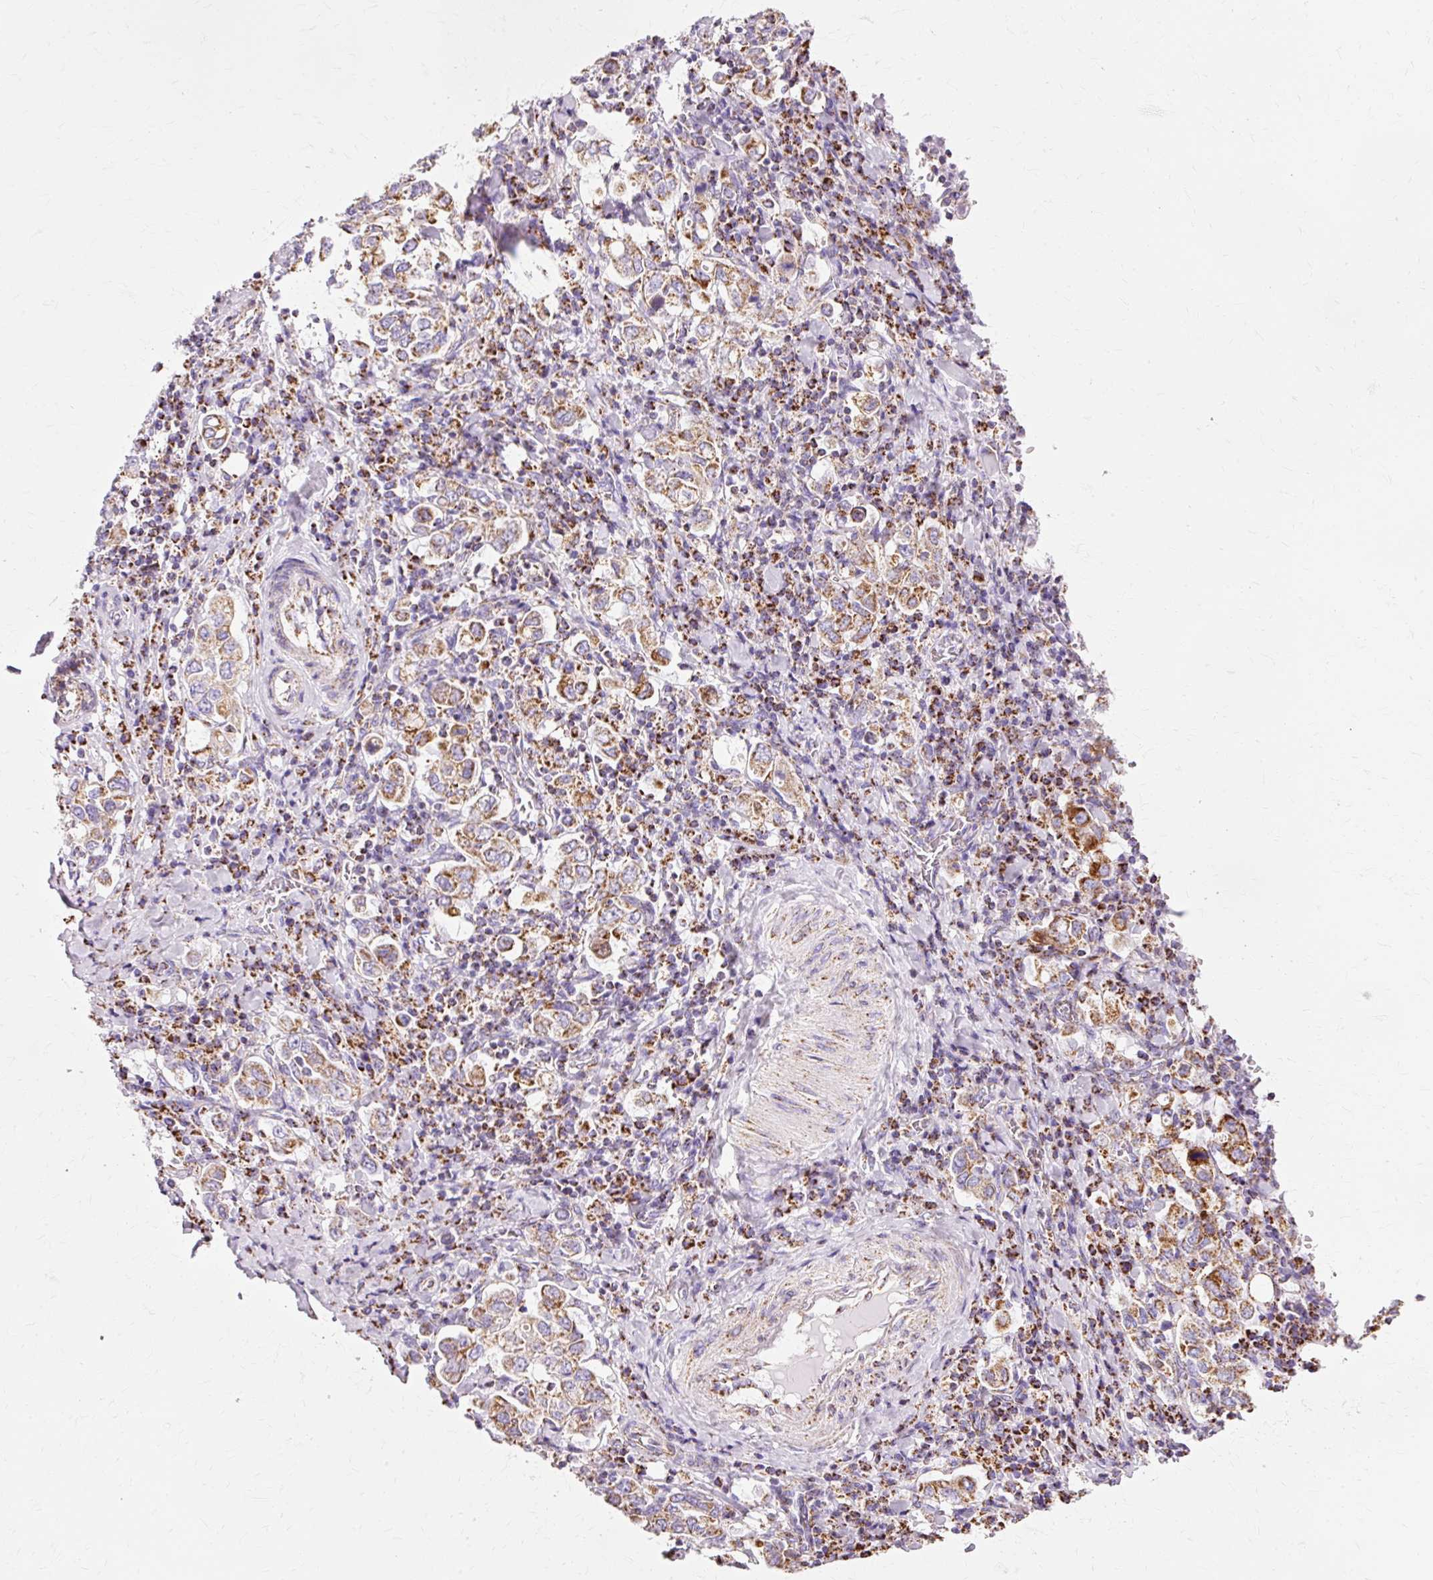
{"staining": {"intensity": "moderate", "quantity": ">75%", "location": "cytoplasmic/membranous"}, "tissue": "stomach cancer", "cell_type": "Tumor cells", "image_type": "cancer", "snomed": [{"axis": "morphology", "description": "Adenocarcinoma, NOS"}, {"axis": "topography", "description": "Stomach, upper"}], "caption": "DAB (3,3'-diaminobenzidine) immunohistochemical staining of human stomach adenocarcinoma displays moderate cytoplasmic/membranous protein positivity in approximately >75% of tumor cells. Using DAB (3,3'-diaminobenzidine) (brown) and hematoxylin (blue) stains, captured at high magnification using brightfield microscopy.", "gene": "ATP5PO", "patient": {"sex": "male", "age": 62}}